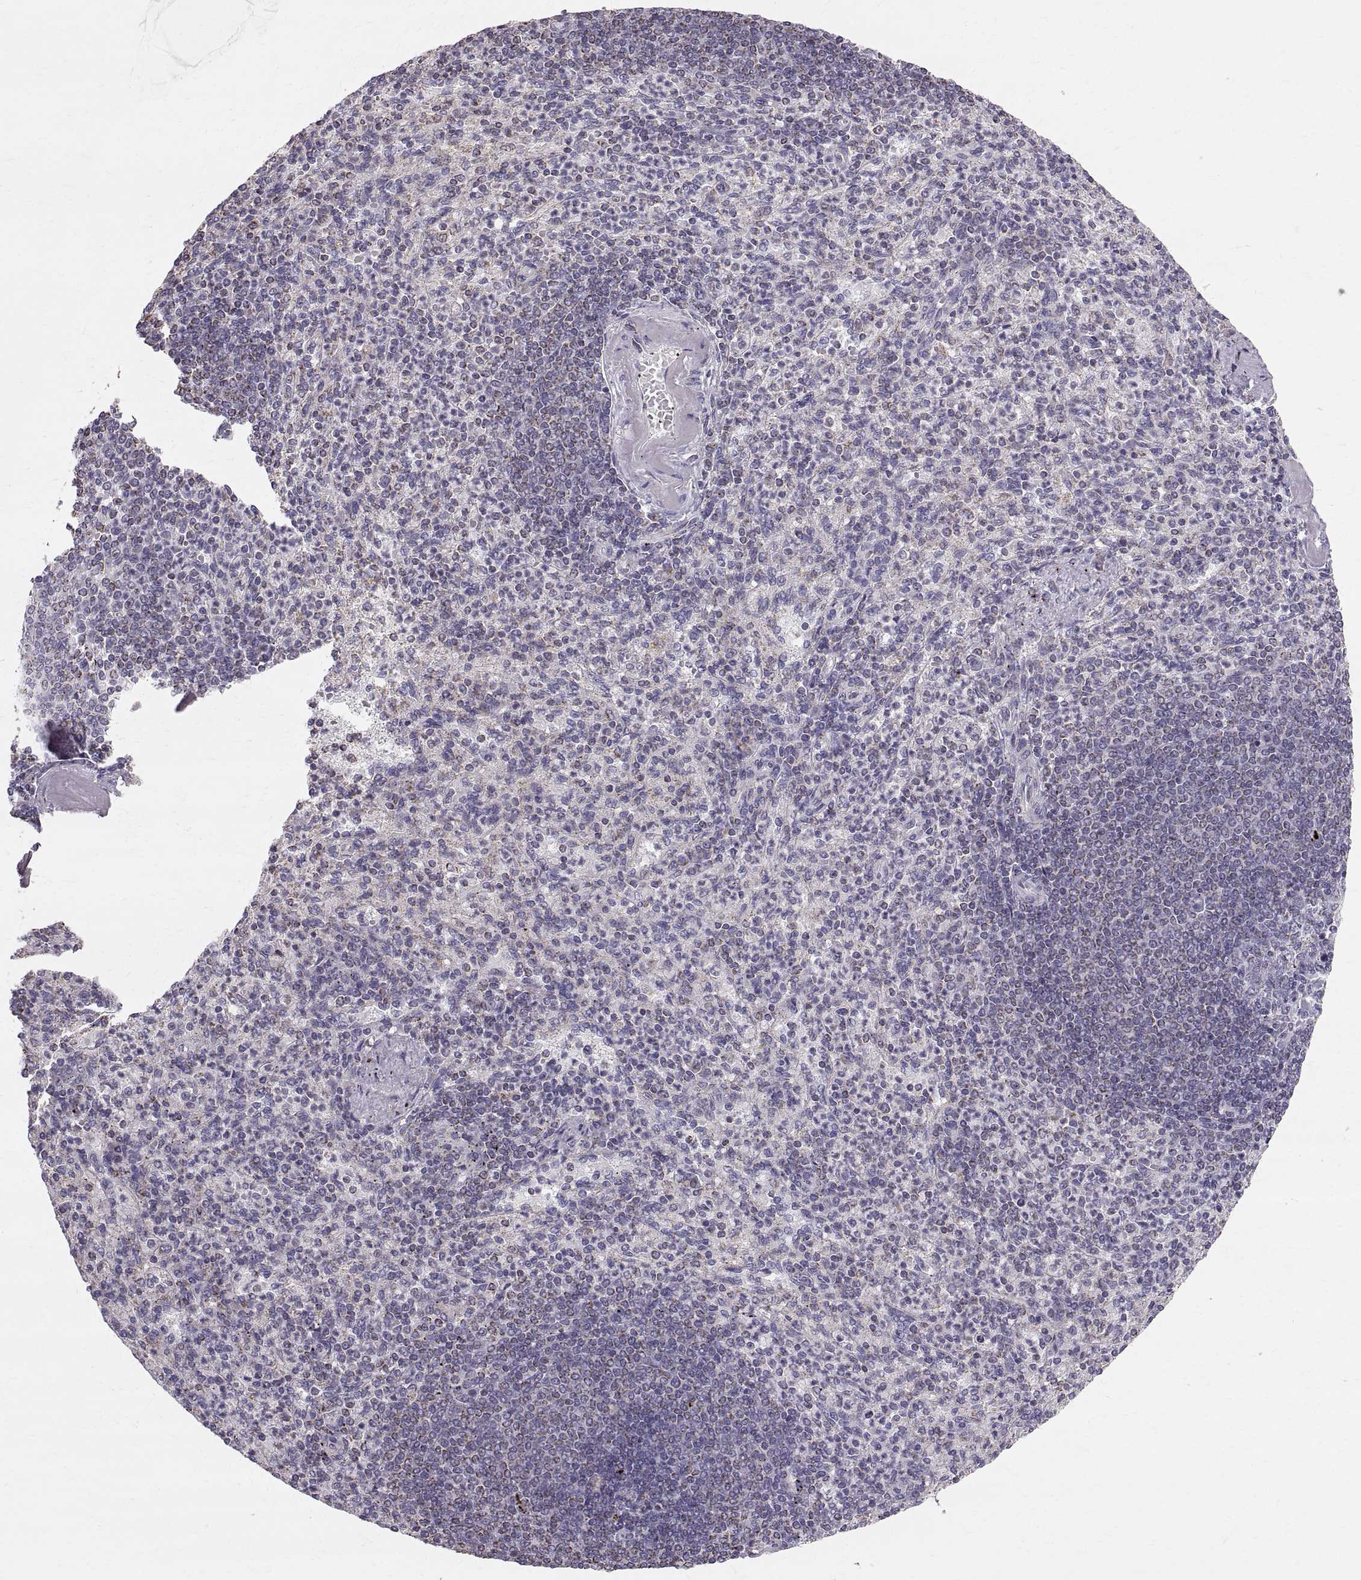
{"staining": {"intensity": "negative", "quantity": "none", "location": "none"}, "tissue": "spleen", "cell_type": "Cells in red pulp", "image_type": "normal", "snomed": [{"axis": "morphology", "description": "Normal tissue, NOS"}, {"axis": "topography", "description": "Spleen"}], "caption": "Immunohistochemistry of unremarkable spleen displays no expression in cells in red pulp. (Immunohistochemistry, brightfield microscopy, high magnification).", "gene": "STMND1", "patient": {"sex": "female", "age": 74}}